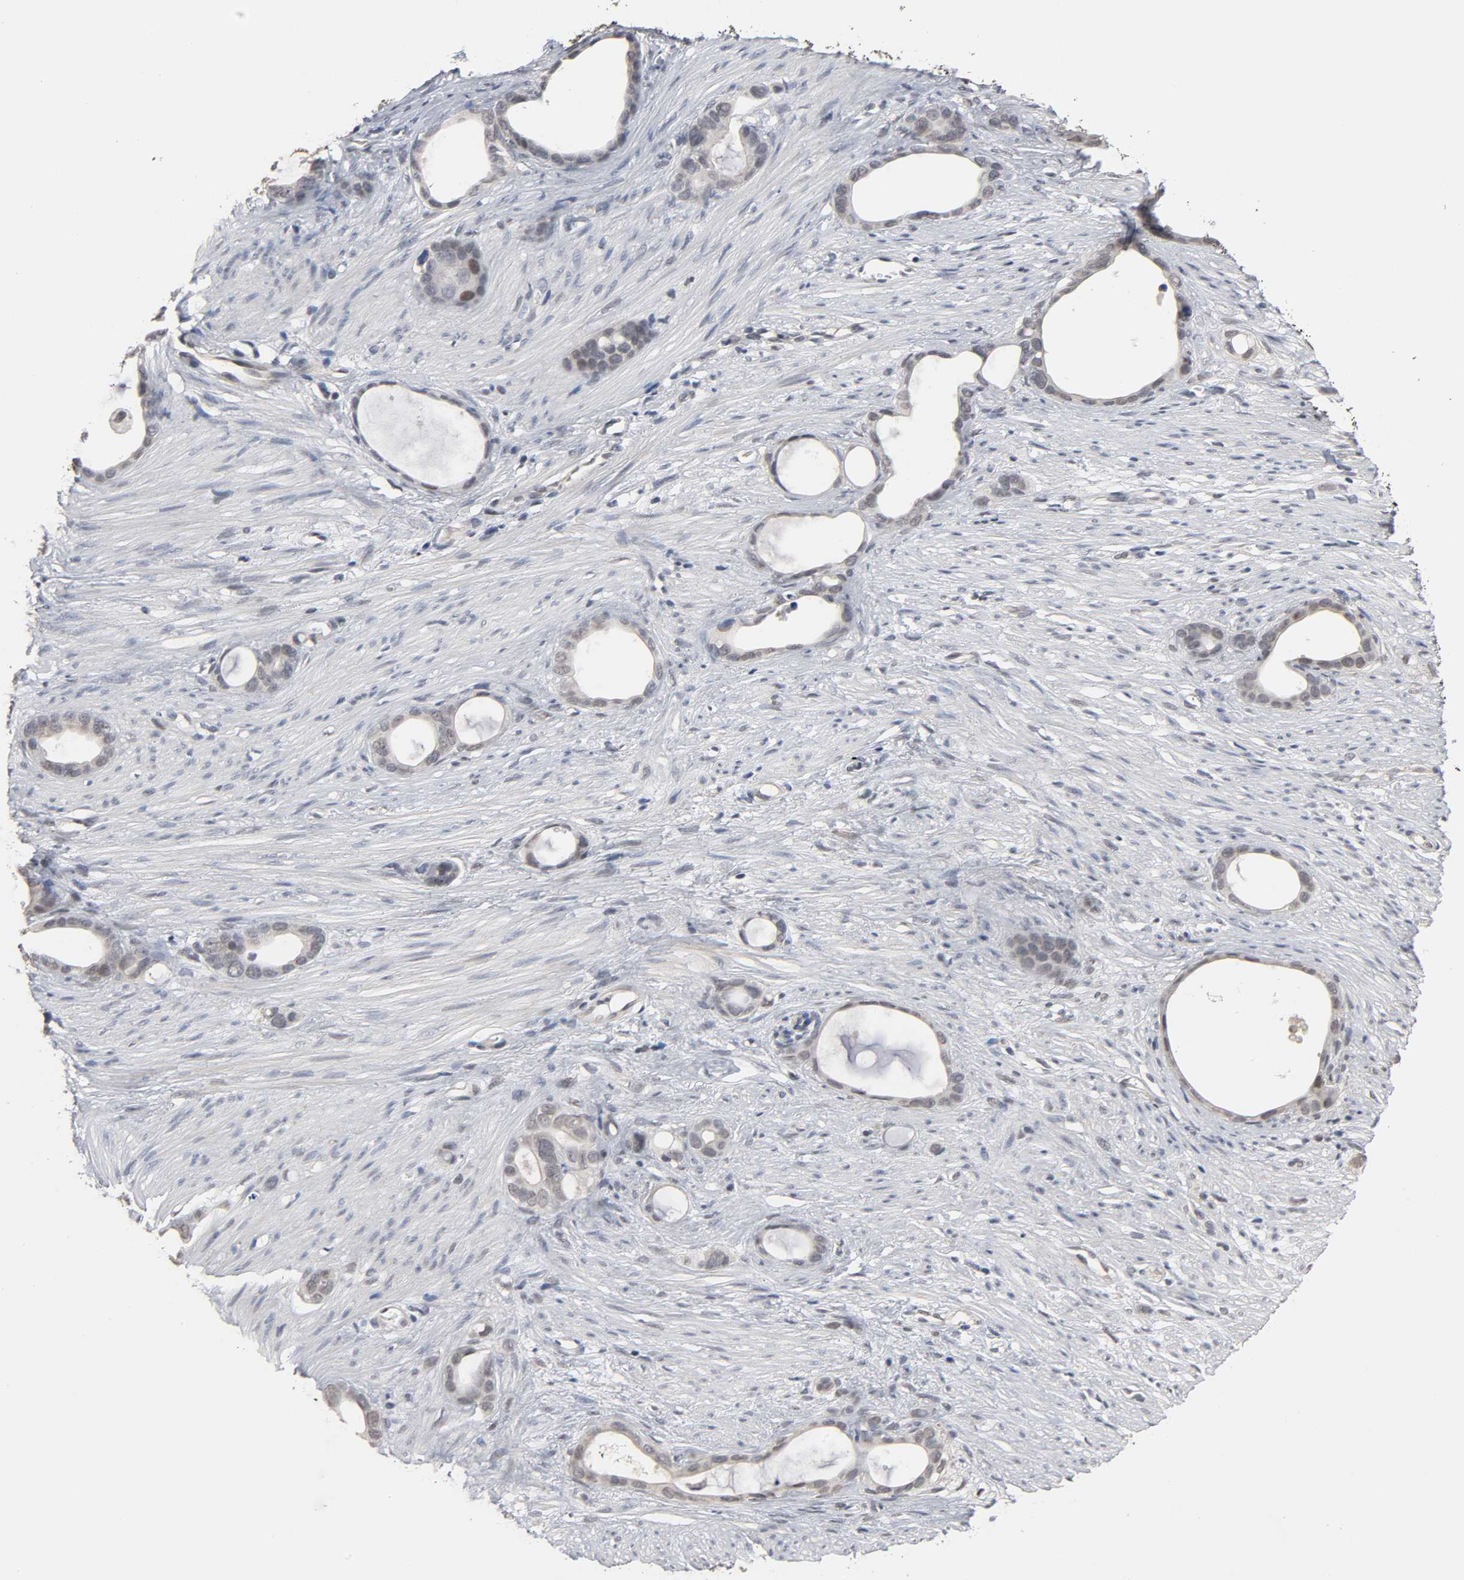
{"staining": {"intensity": "weak", "quantity": "25%-75%", "location": "cytoplasmic/membranous"}, "tissue": "stomach cancer", "cell_type": "Tumor cells", "image_type": "cancer", "snomed": [{"axis": "morphology", "description": "Adenocarcinoma, NOS"}, {"axis": "topography", "description": "Stomach"}], "caption": "The histopathology image displays immunohistochemical staining of stomach cancer. There is weak cytoplasmic/membranous staining is identified in approximately 25%-75% of tumor cells.", "gene": "HTR1E", "patient": {"sex": "female", "age": 75}}